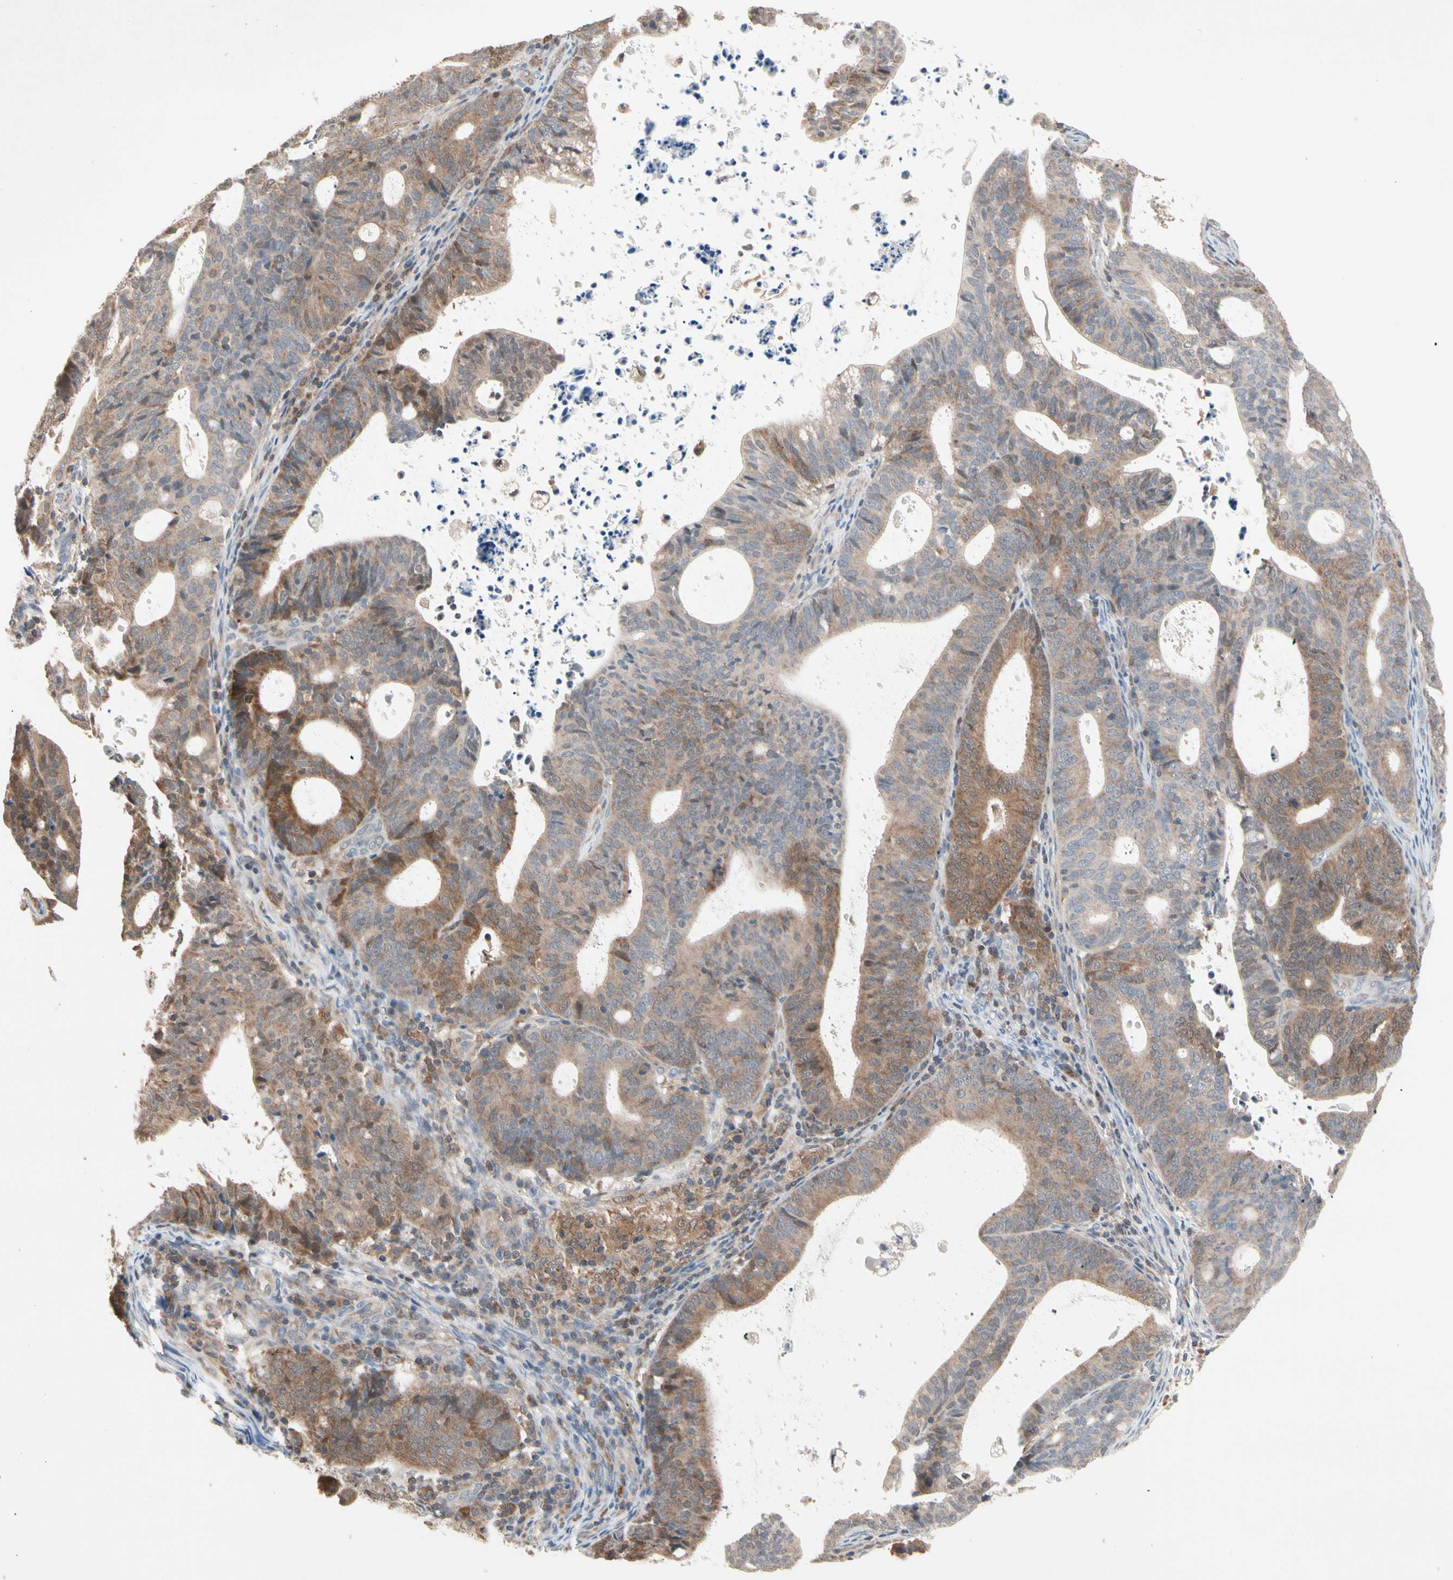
{"staining": {"intensity": "moderate", "quantity": ">75%", "location": "cytoplasmic/membranous"}, "tissue": "endometrial cancer", "cell_type": "Tumor cells", "image_type": "cancer", "snomed": [{"axis": "morphology", "description": "Adenocarcinoma, NOS"}, {"axis": "topography", "description": "Uterus"}], "caption": "Human endometrial adenocarcinoma stained with a protein marker reveals moderate staining in tumor cells.", "gene": "MTHFS", "patient": {"sex": "female", "age": 83}}